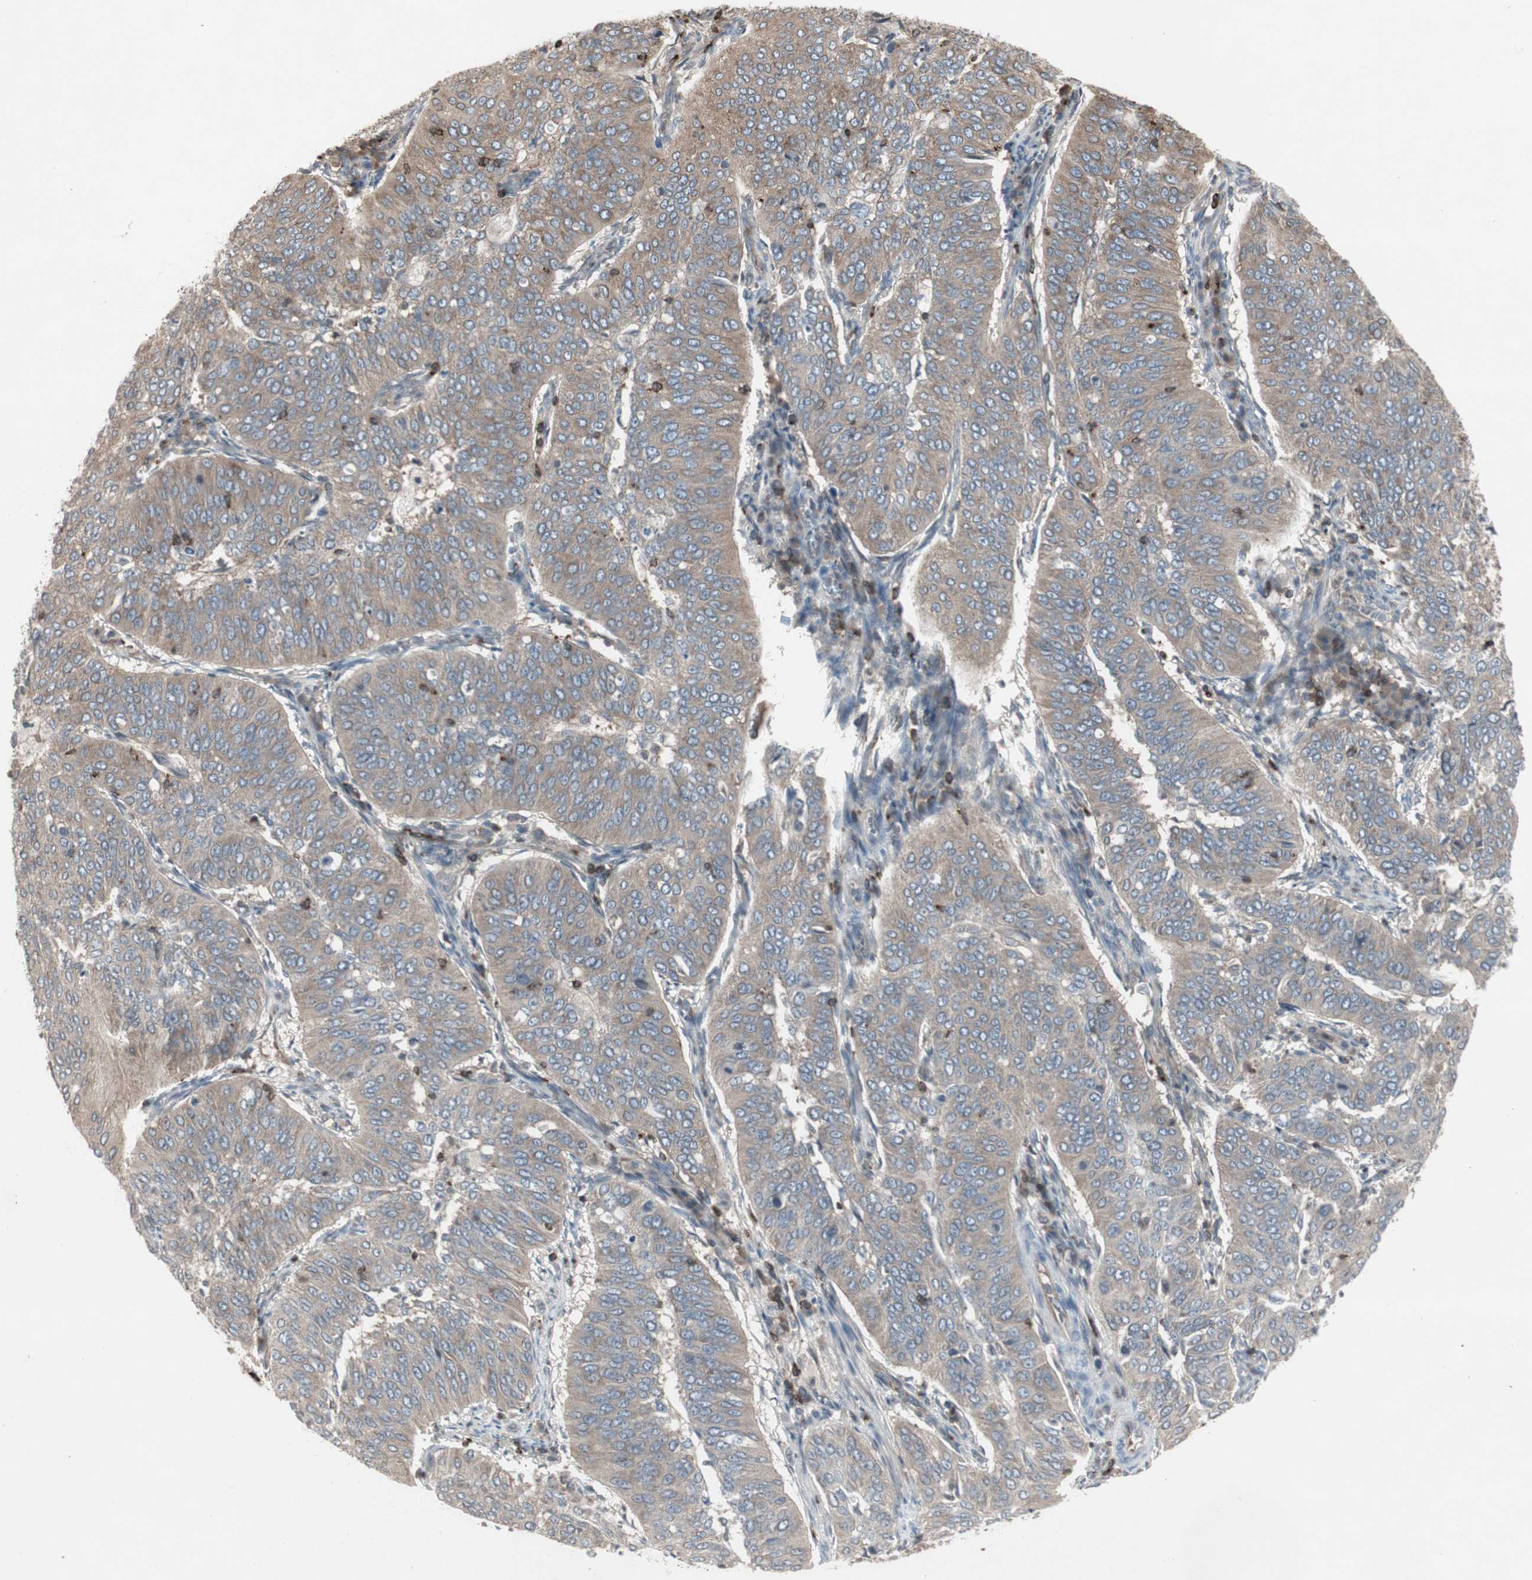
{"staining": {"intensity": "weak", "quantity": ">75%", "location": "cytoplasmic/membranous"}, "tissue": "cervical cancer", "cell_type": "Tumor cells", "image_type": "cancer", "snomed": [{"axis": "morphology", "description": "Normal tissue, NOS"}, {"axis": "morphology", "description": "Squamous cell carcinoma, NOS"}, {"axis": "topography", "description": "Cervix"}], "caption": "Brown immunohistochemical staining in human cervical cancer shows weak cytoplasmic/membranous staining in about >75% of tumor cells.", "gene": "ARHGEF1", "patient": {"sex": "female", "age": 39}}